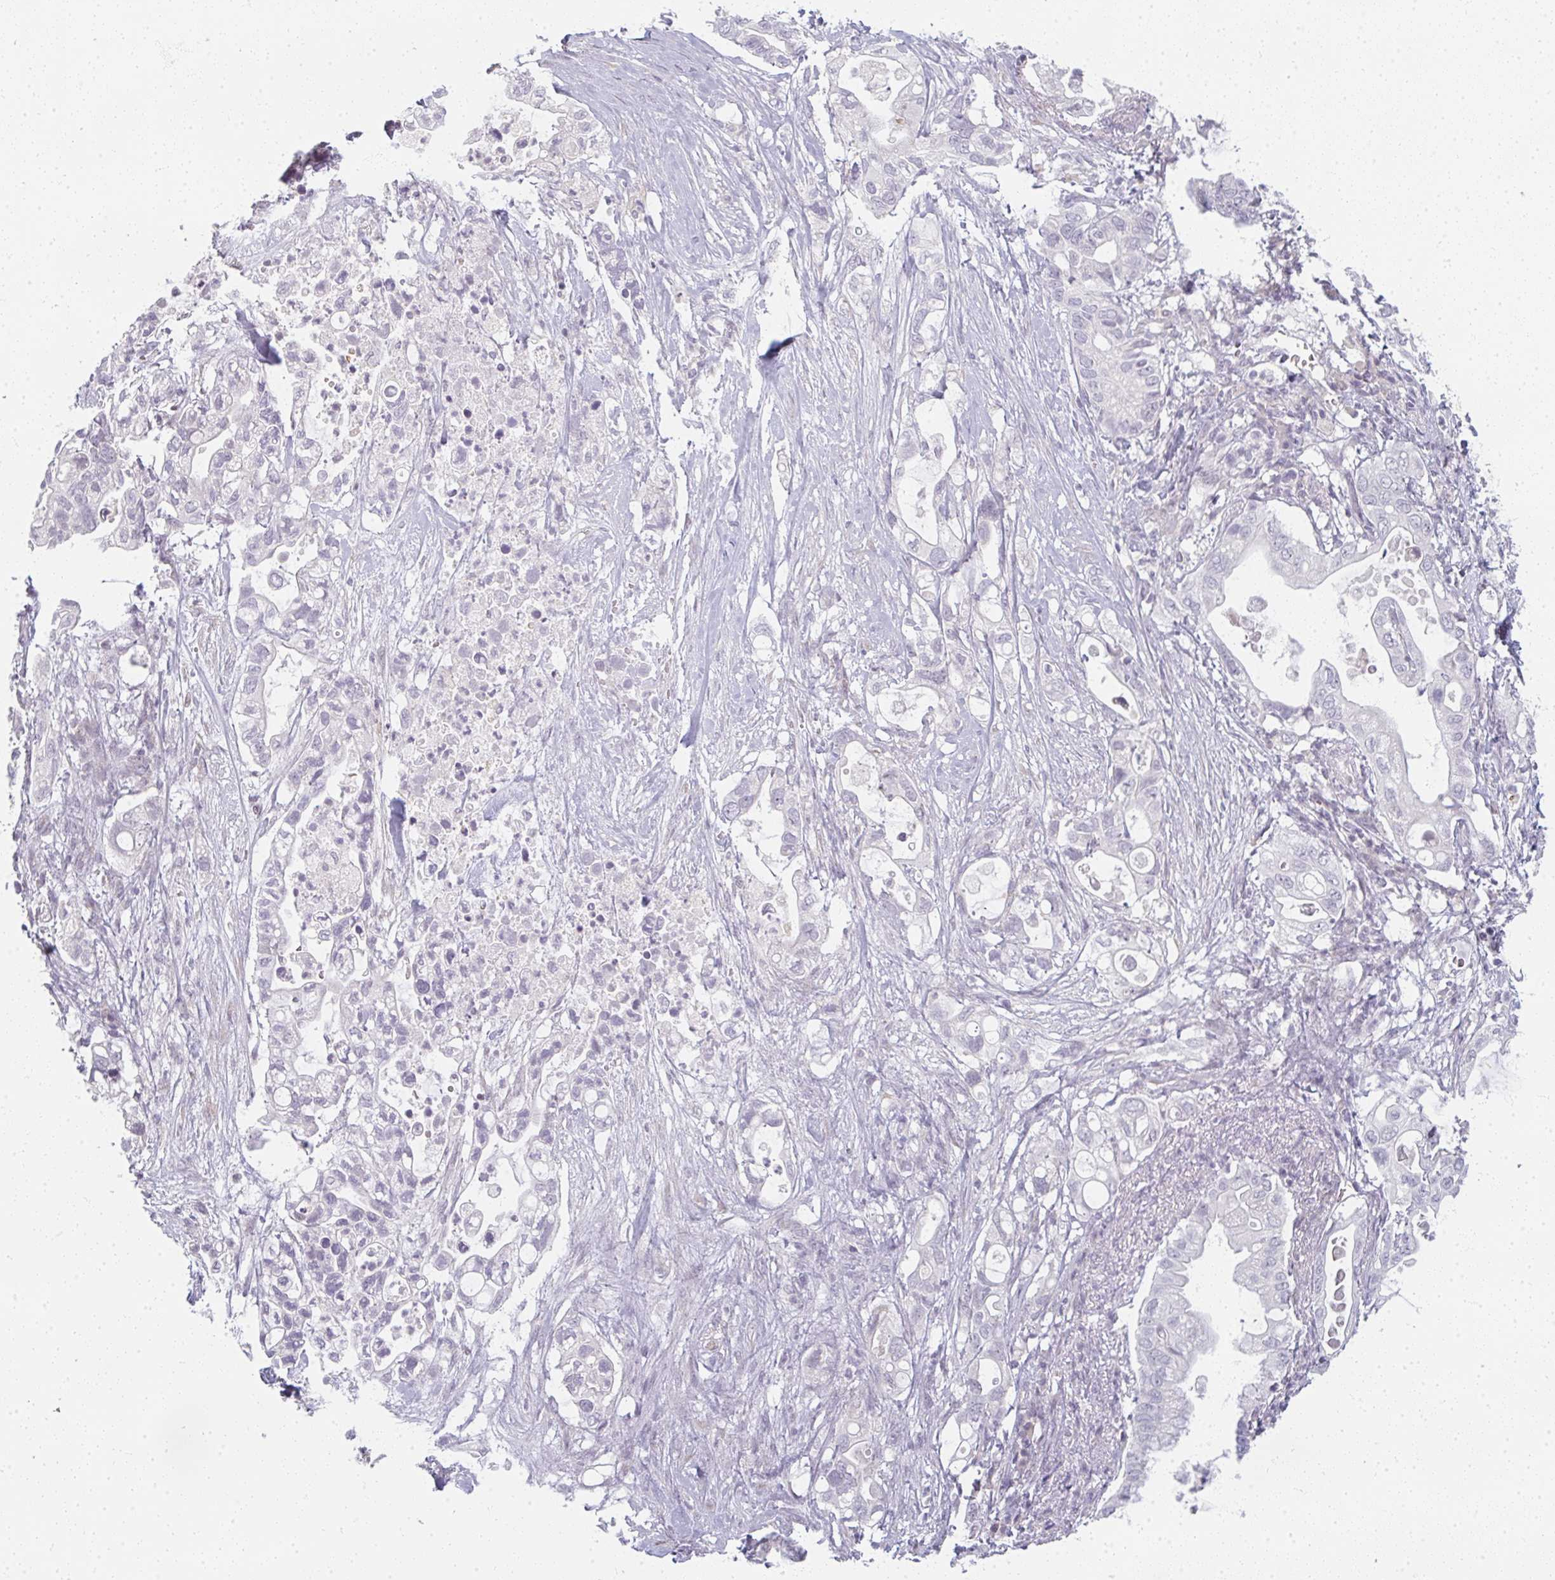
{"staining": {"intensity": "negative", "quantity": "none", "location": "none"}, "tissue": "pancreatic cancer", "cell_type": "Tumor cells", "image_type": "cancer", "snomed": [{"axis": "morphology", "description": "Adenocarcinoma, NOS"}, {"axis": "topography", "description": "Pancreas"}], "caption": "This is a photomicrograph of IHC staining of pancreatic cancer (adenocarcinoma), which shows no staining in tumor cells.", "gene": "RBBP6", "patient": {"sex": "female", "age": 72}}